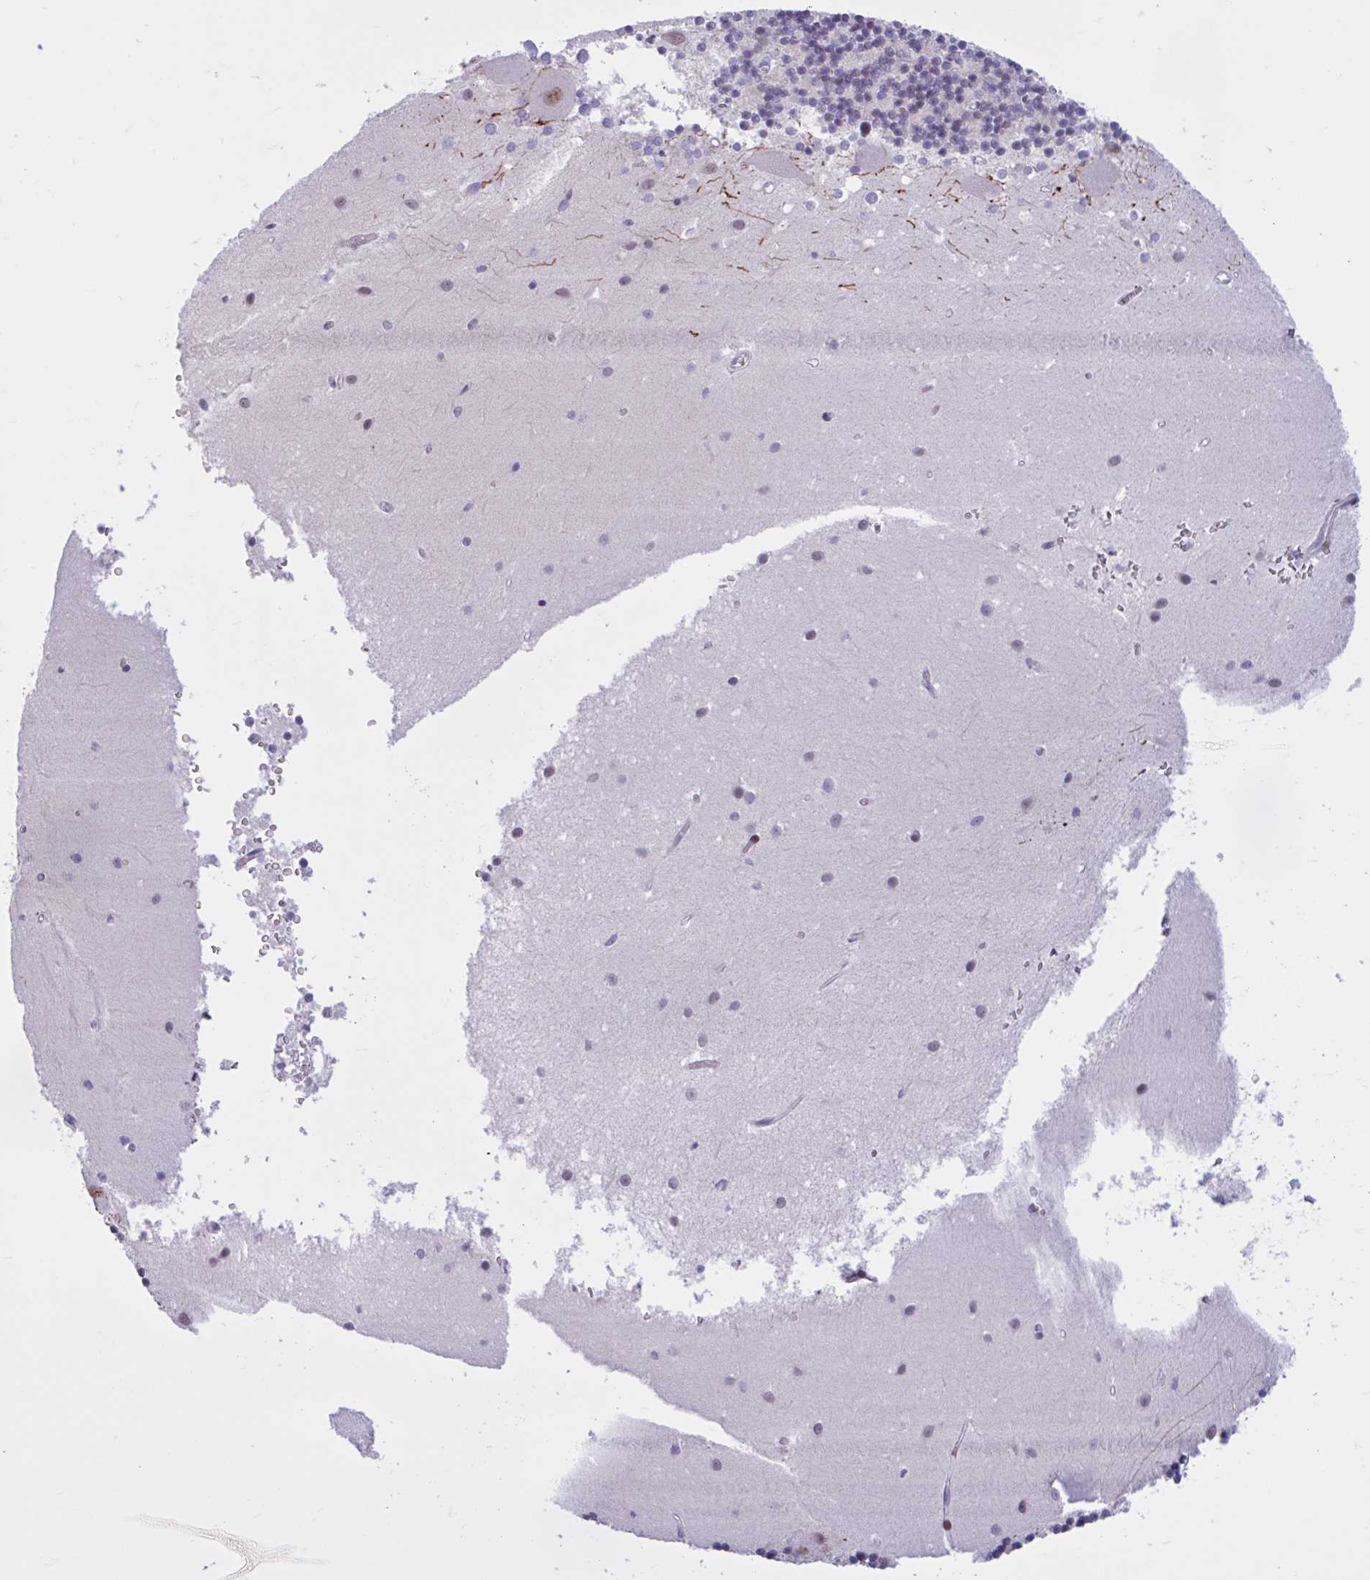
{"staining": {"intensity": "weak", "quantity": "<25%", "location": "nuclear"}, "tissue": "cerebellum", "cell_type": "Cells in granular layer", "image_type": "normal", "snomed": [{"axis": "morphology", "description": "Normal tissue, NOS"}, {"axis": "topography", "description": "Cerebellum"}], "caption": "This image is of benign cerebellum stained with immunohistochemistry (IHC) to label a protein in brown with the nuclei are counter-stained blue. There is no expression in cells in granular layer. Brightfield microscopy of immunohistochemistry (IHC) stained with DAB (3,3'-diaminobenzidine) (brown) and hematoxylin (blue), captured at high magnification.", "gene": "RBL1", "patient": {"sex": "male", "age": 54}}